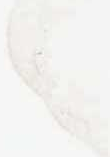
{"staining": {"intensity": "weak", "quantity": "<25%", "location": "cytoplasmic/membranous"}, "tissue": "urothelial cancer", "cell_type": "Tumor cells", "image_type": "cancer", "snomed": [{"axis": "morphology", "description": "Urothelial carcinoma, High grade"}, {"axis": "topography", "description": "Urinary bladder"}], "caption": "Tumor cells show no significant expression in urothelial cancer. (DAB (3,3'-diaminobenzidine) IHC with hematoxylin counter stain).", "gene": "PHETA2", "patient": {"sex": "female", "age": 80}}